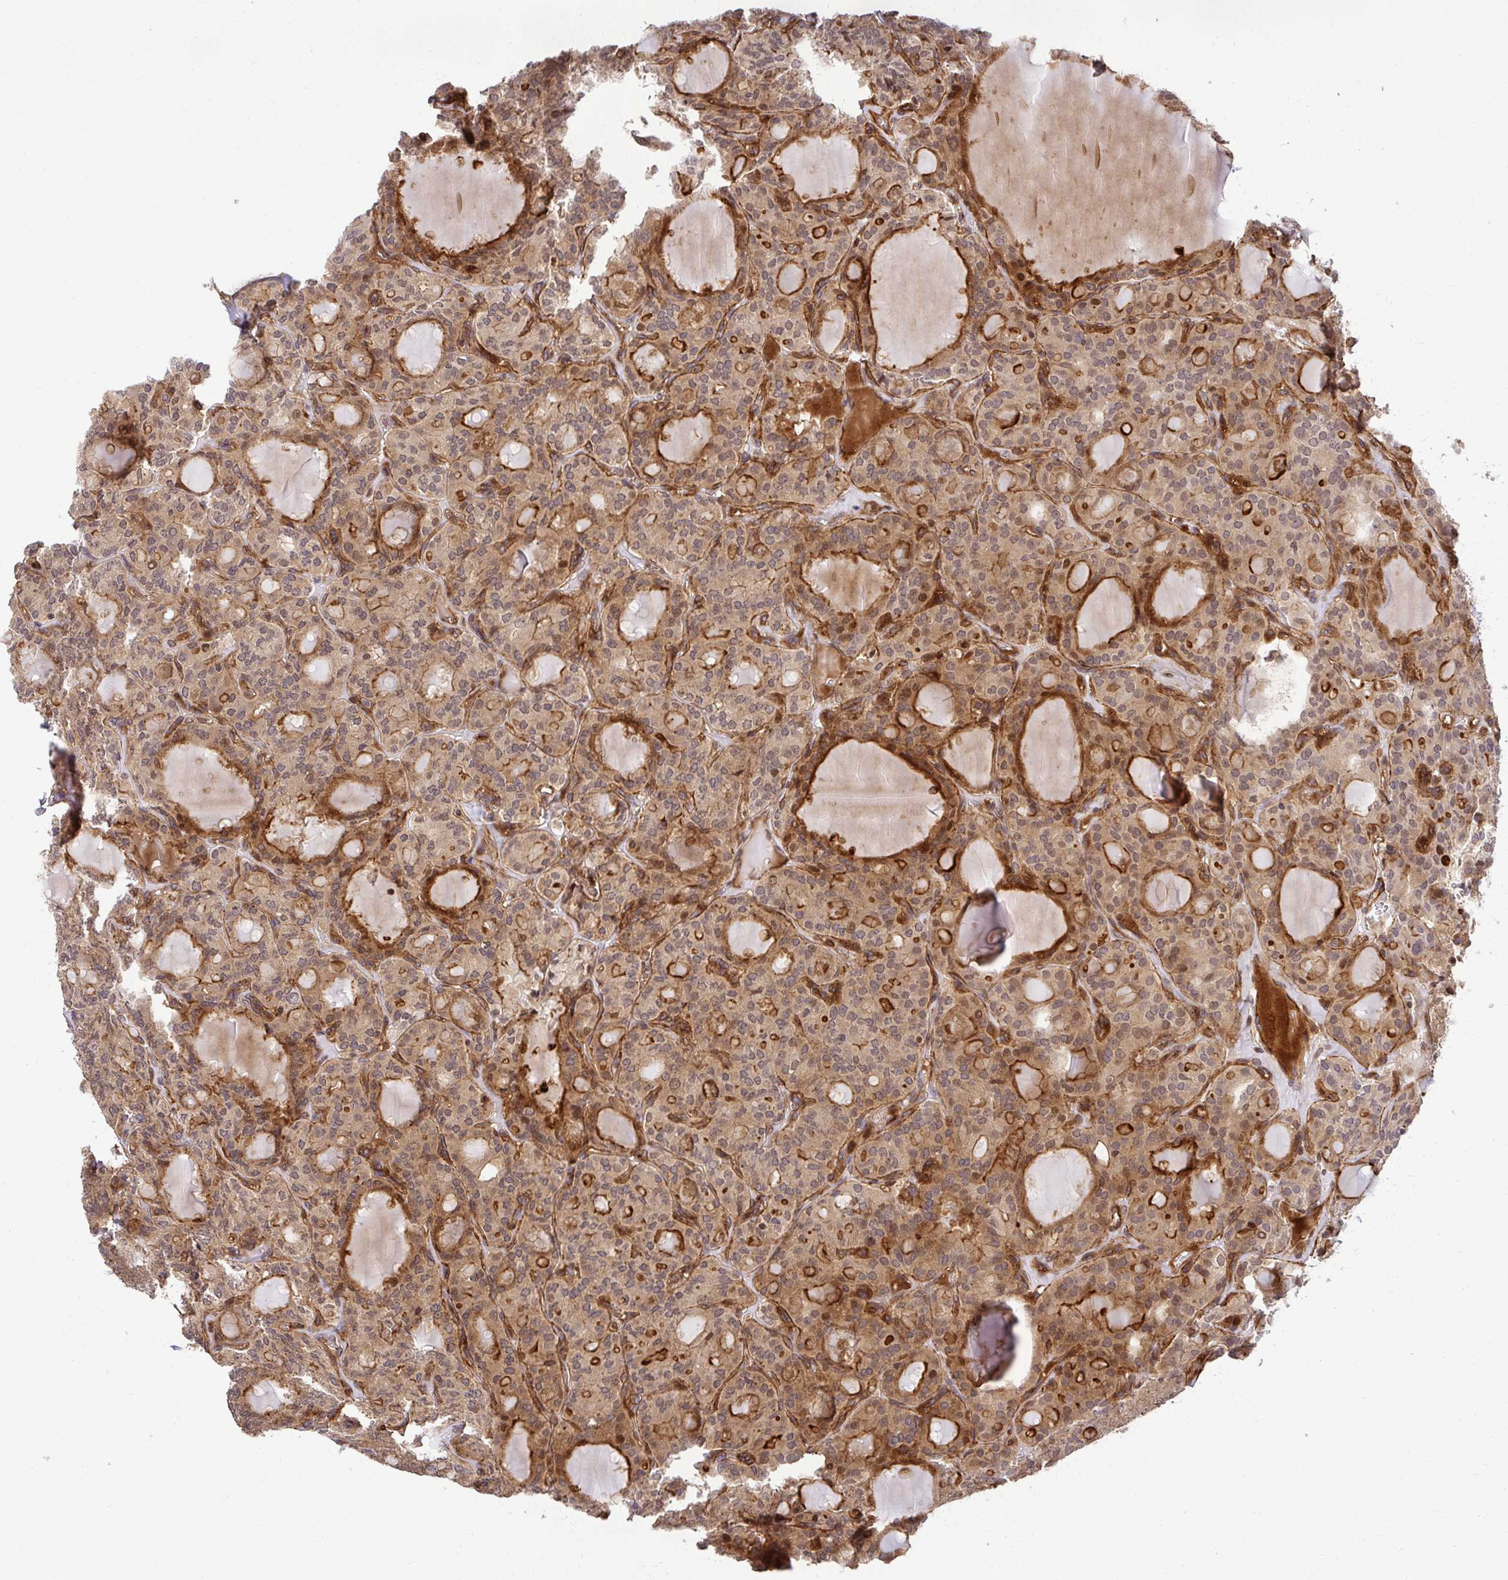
{"staining": {"intensity": "moderate", "quantity": "25%-75%", "location": "cytoplasmic/membranous,nuclear"}, "tissue": "thyroid cancer", "cell_type": "Tumor cells", "image_type": "cancer", "snomed": [{"axis": "morphology", "description": "Papillary adenocarcinoma, NOS"}, {"axis": "topography", "description": "Thyroid gland"}], "caption": "IHC (DAB) staining of human thyroid papillary adenocarcinoma shows moderate cytoplasmic/membranous and nuclear protein positivity in about 25%-75% of tumor cells.", "gene": "PSMA4", "patient": {"sex": "male", "age": 87}}